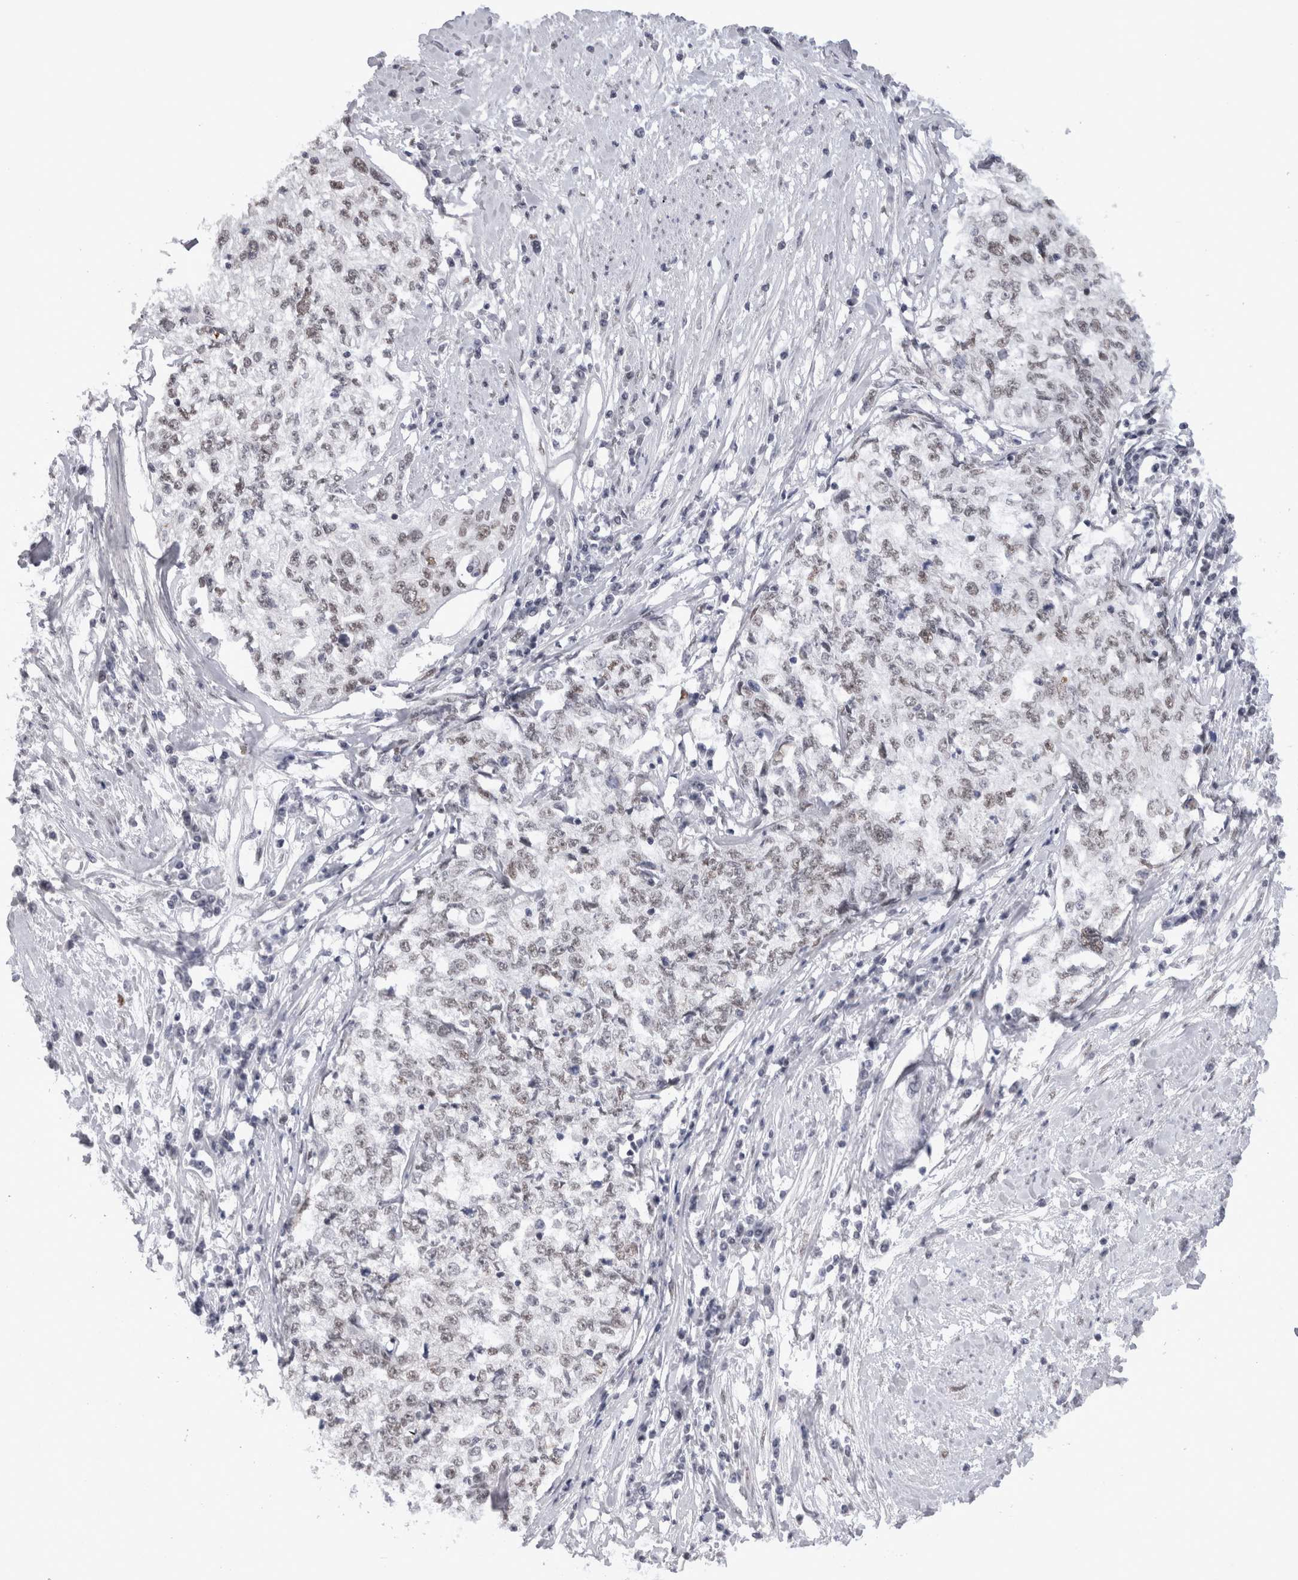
{"staining": {"intensity": "weak", "quantity": "<25%", "location": "nuclear"}, "tissue": "cervical cancer", "cell_type": "Tumor cells", "image_type": "cancer", "snomed": [{"axis": "morphology", "description": "Squamous cell carcinoma, NOS"}, {"axis": "topography", "description": "Cervix"}], "caption": "A high-resolution micrograph shows immunohistochemistry staining of cervical cancer, which shows no significant expression in tumor cells. (Stains: DAB (3,3'-diaminobenzidine) IHC with hematoxylin counter stain, Microscopy: brightfield microscopy at high magnification).", "gene": "API5", "patient": {"sex": "female", "age": 57}}